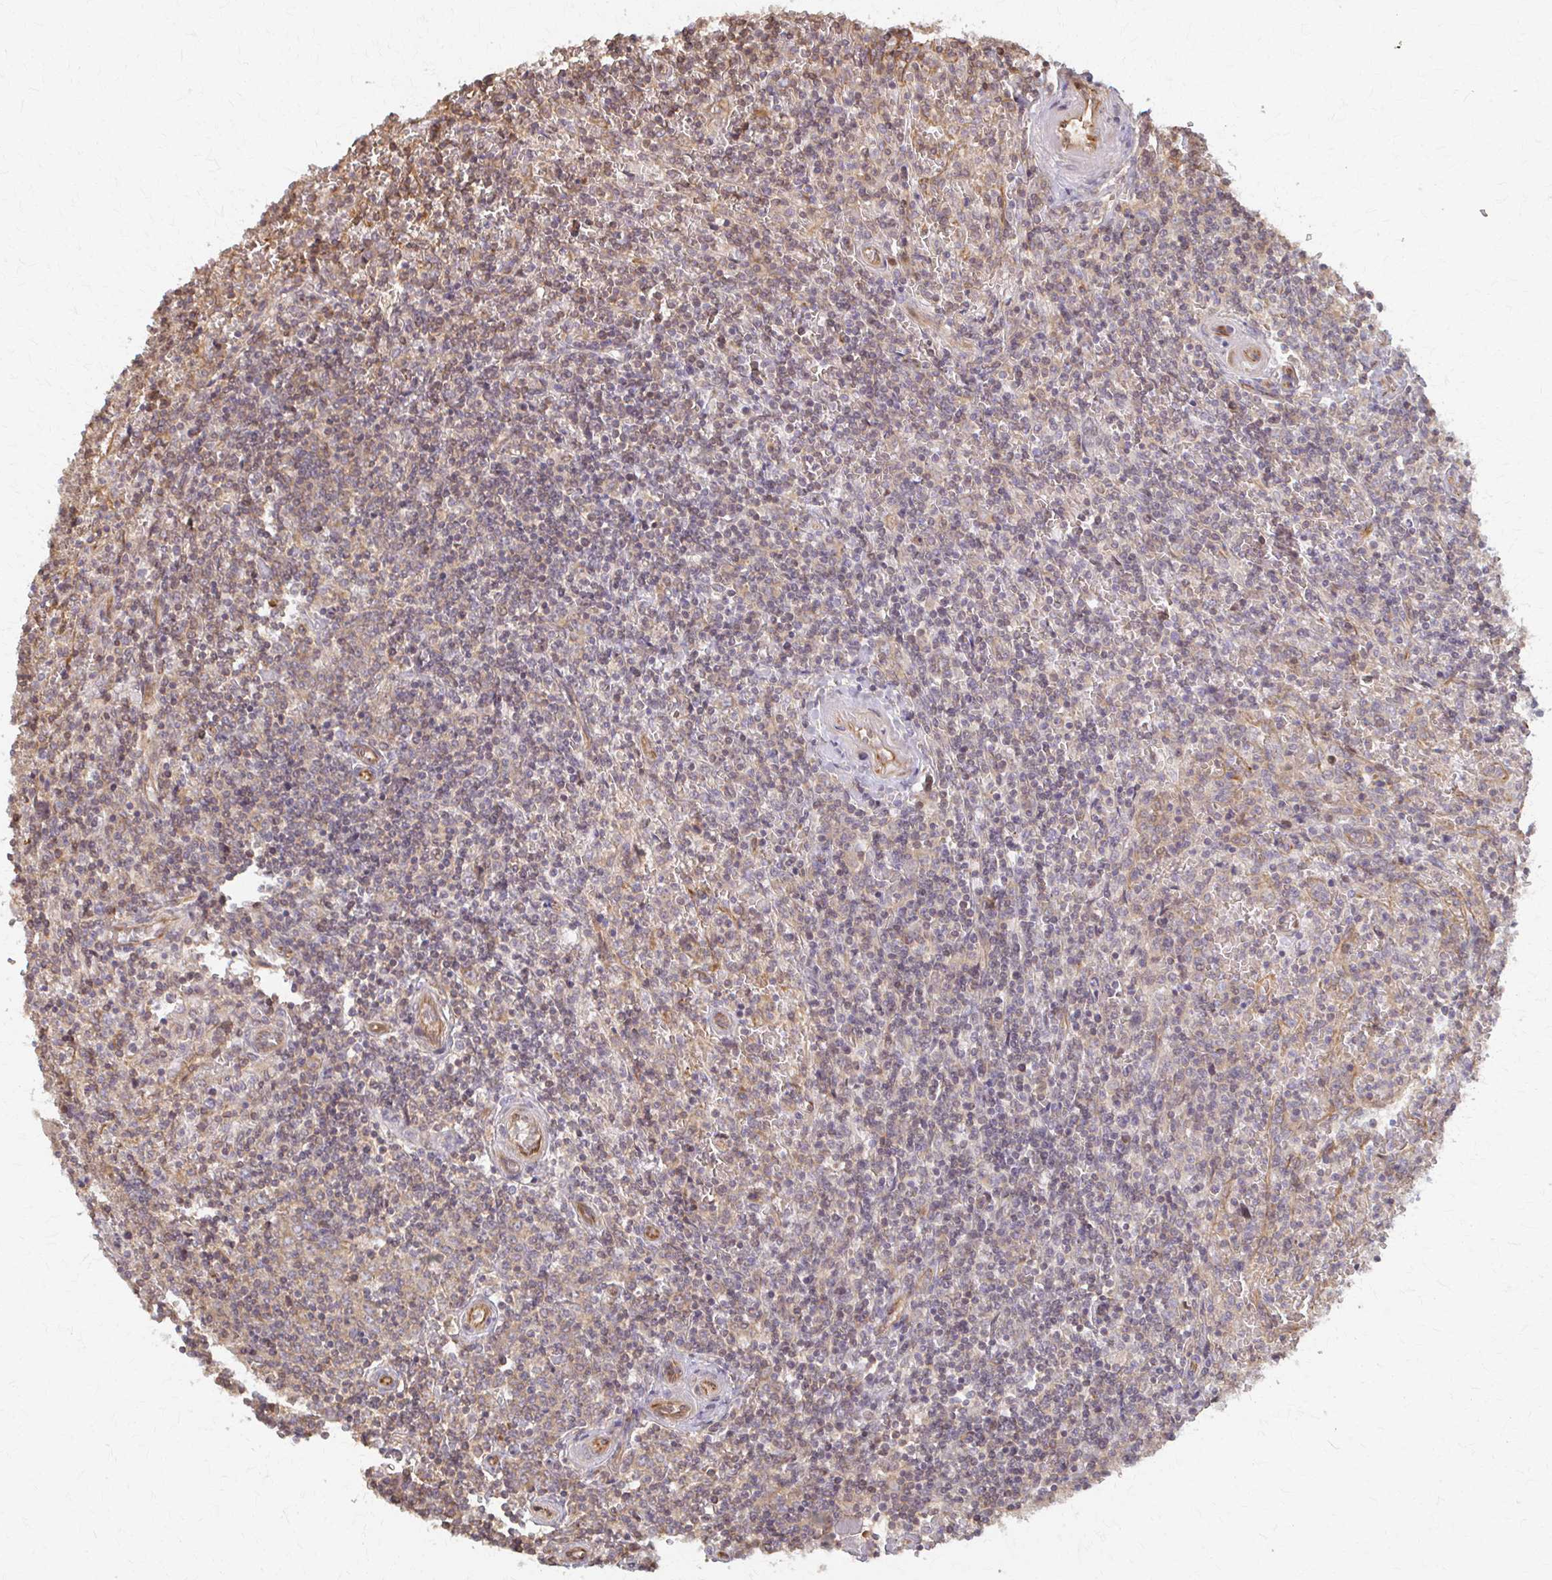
{"staining": {"intensity": "weak", "quantity": "<25%", "location": "cytoplasmic/membranous"}, "tissue": "lymphoma", "cell_type": "Tumor cells", "image_type": "cancer", "snomed": [{"axis": "morphology", "description": "Malignant lymphoma, non-Hodgkin's type, Low grade"}, {"axis": "topography", "description": "Spleen"}], "caption": "Malignant lymphoma, non-Hodgkin's type (low-grade) stained for a protein using immunohistochemistry displays no positivity tumor cells.", "gene": "ARHGAP35", "patient": {"sex": "female", "age": 64}}